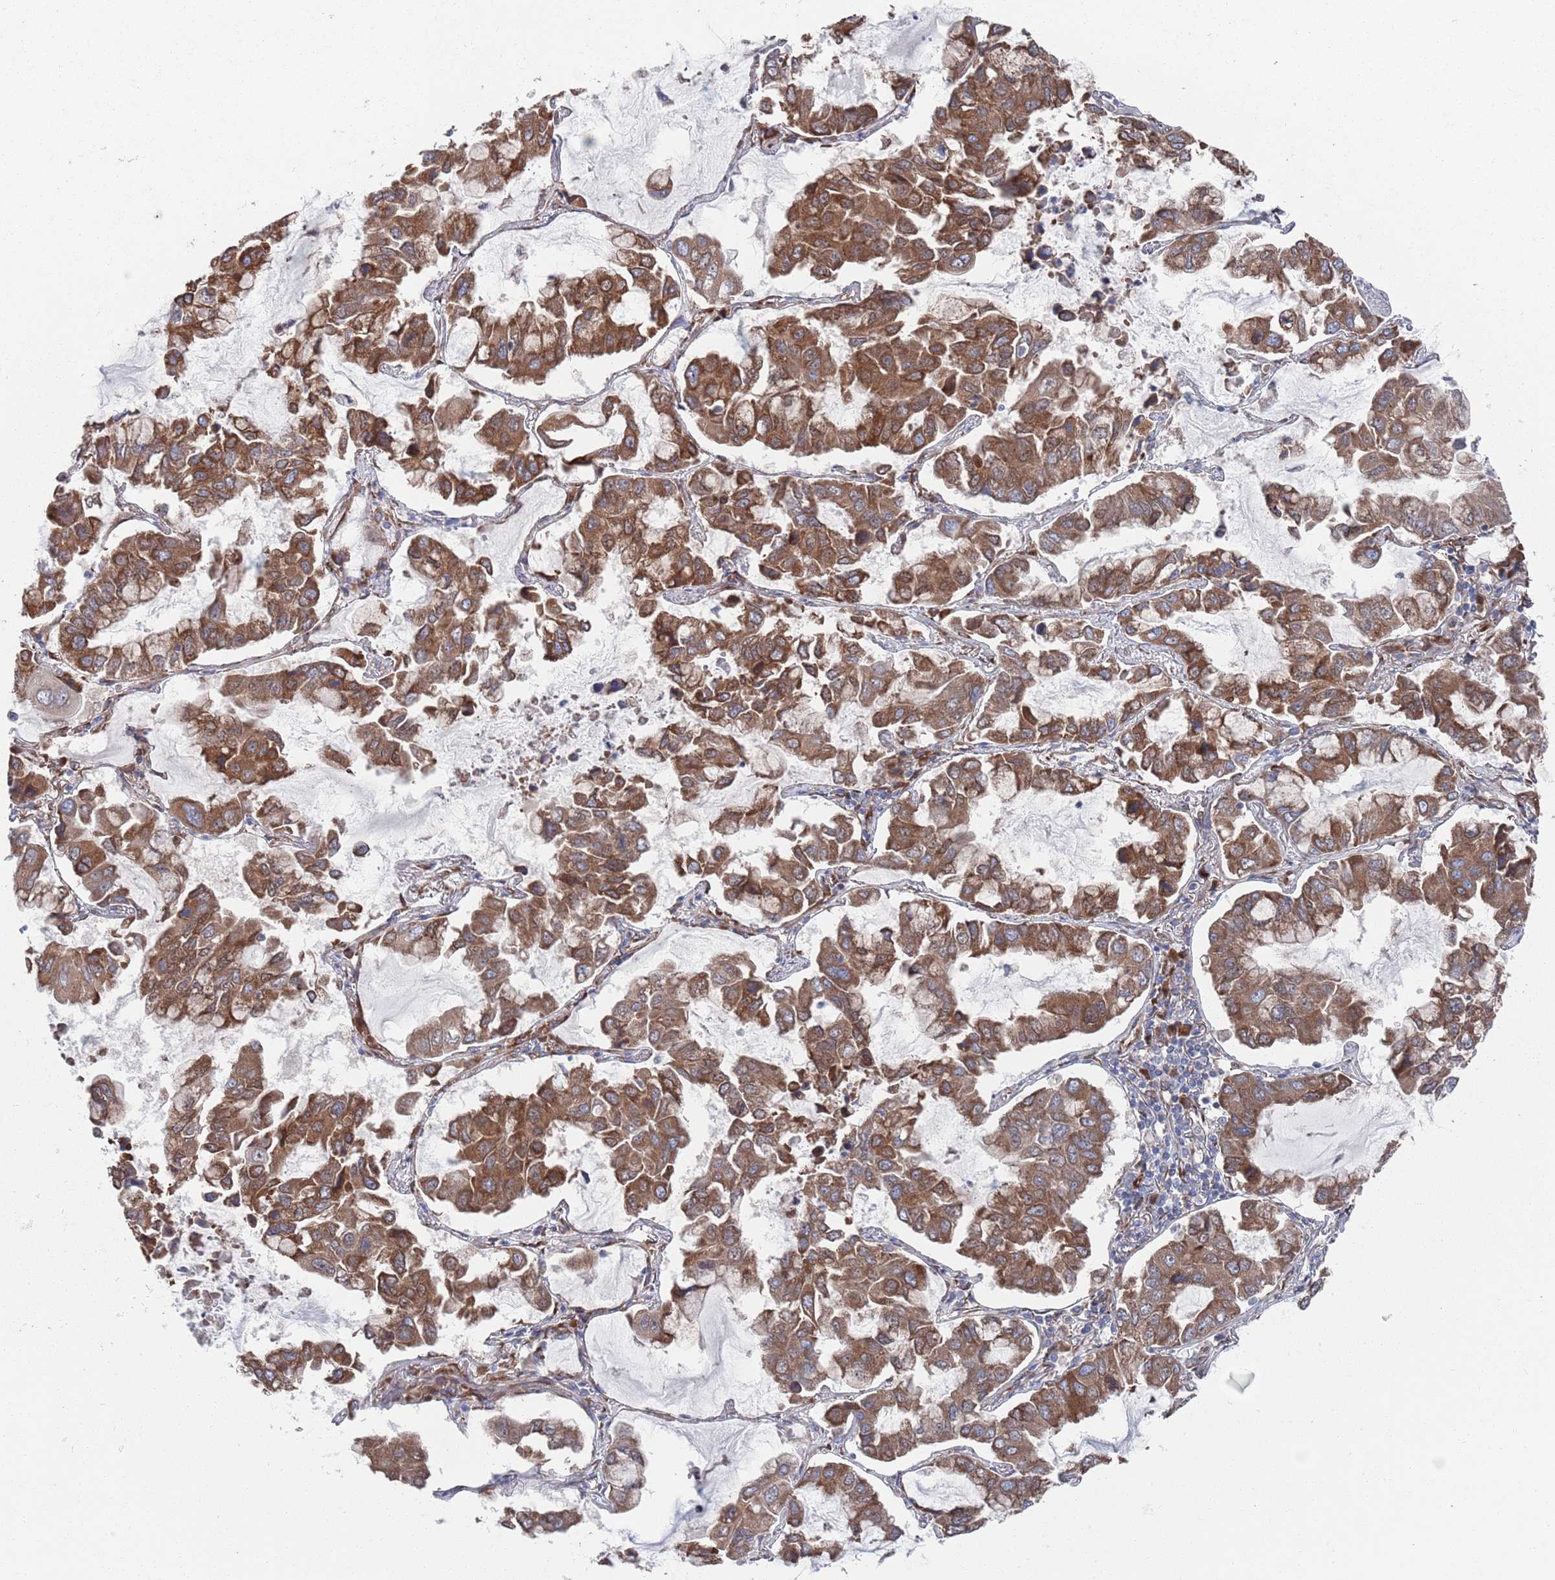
{"staining": {"intensity": "moderate", "quantity": ">75%", "location": "cytoplasmic/membranous"}, "tissue": "lung cancer", "cell_type": "Tumor cells", "image_type": "cancer", "snomed": [{"axis": "morphology", "description": "Adenocarcinoma, NOS"}, {"axis": "topography", "description": "Lung"}], "caption": "Protein analysis of lung adenocarcinoma tissue demonstrates moderate cytoplasmic/membranous positivity in about >75% of tumor cells.", "gene": "CCDC106", "patient": {"sex": "male", "age": 64}}